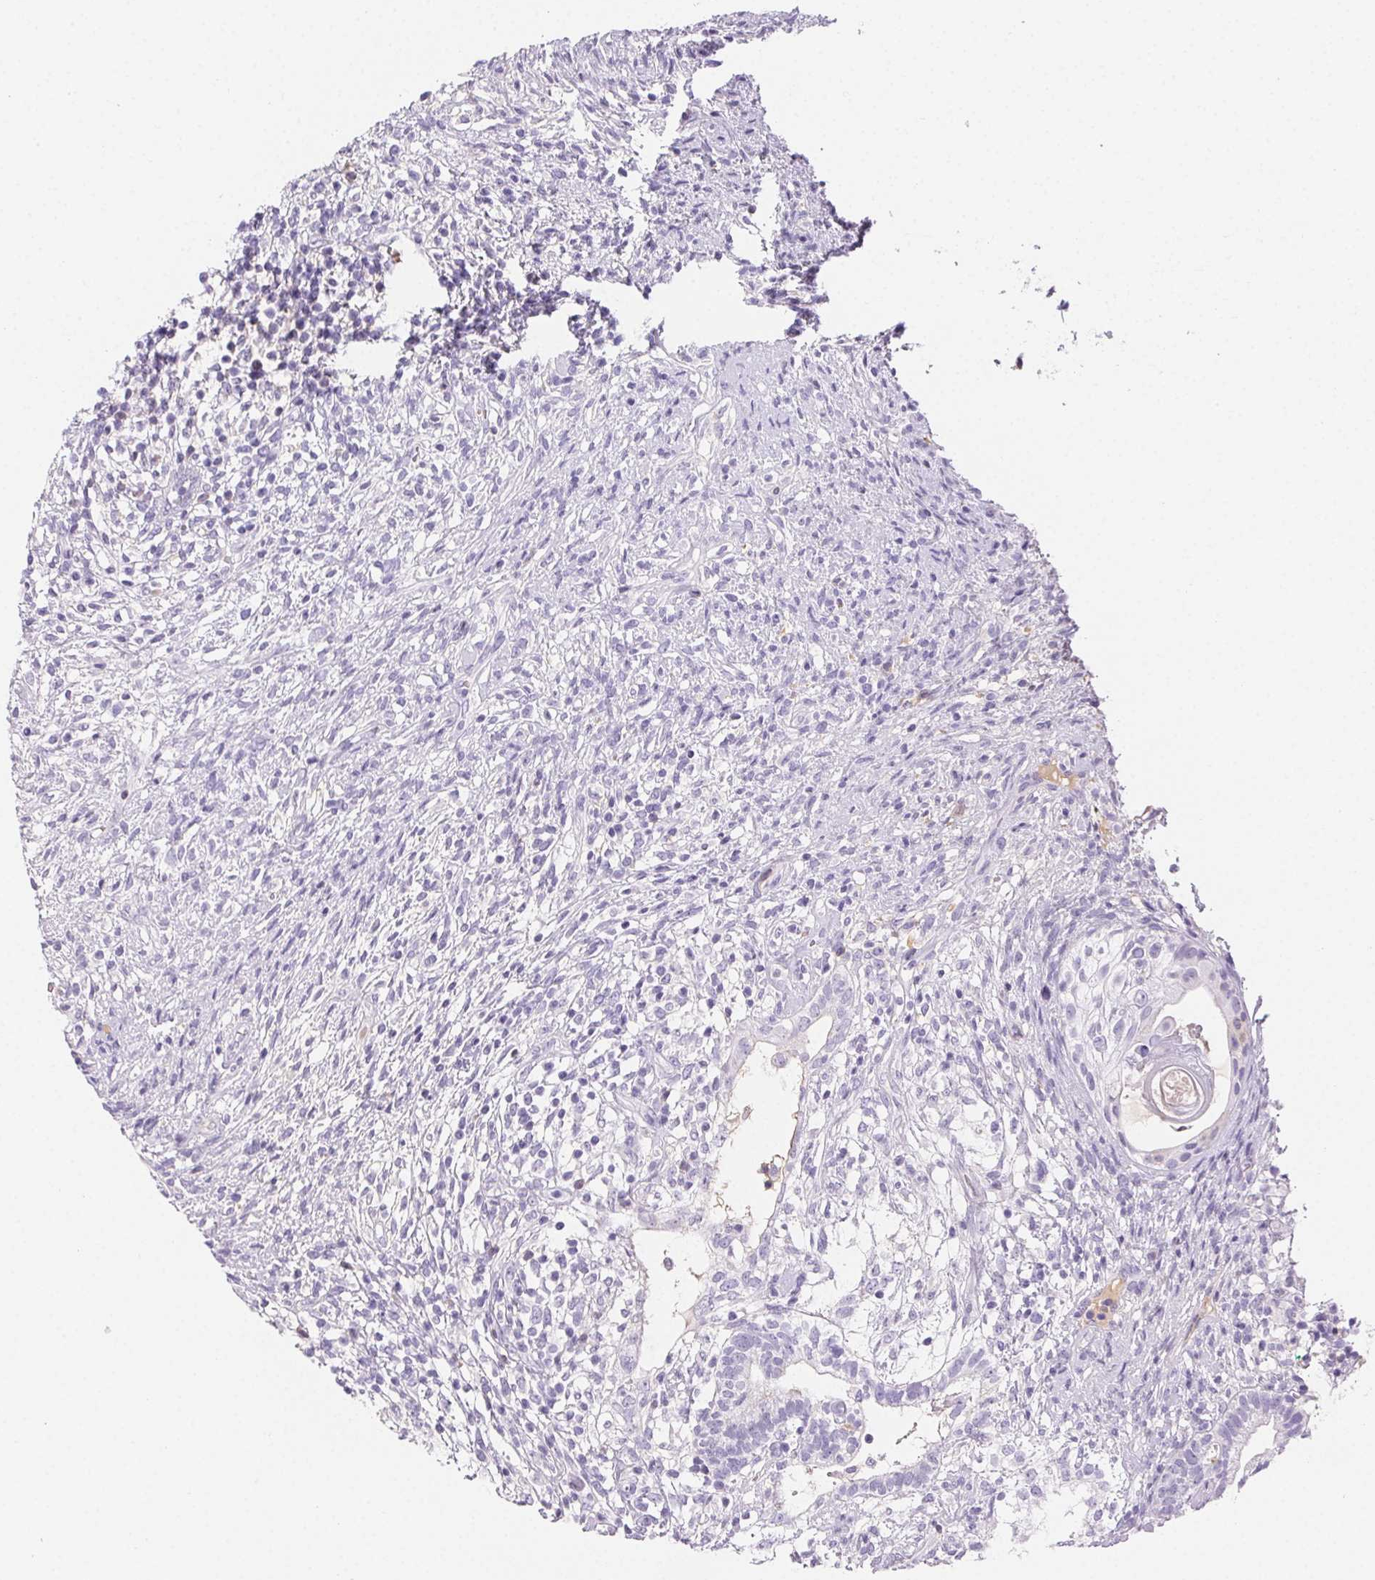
{"staining": {"intensity": "negative", "quantity": "none", "location": "none"}, "tissue": "testis cancer", "cell_type": "Tumor cells", "image_type": "cancer", "snomed": [{"axis": "morphology", "description": "Seminoma, NOS"}, {"axis": "morphology", "description": "Carcinoma, Embryonal, NOS"}, {"axis": "topography", "description": "Testis"}], "caption": "Testis seminoma stained for a protein using IHC exhibits no positivity tumor cells.", "gene": "PADI4", "patient": {"sex": "male", "age": 41}}